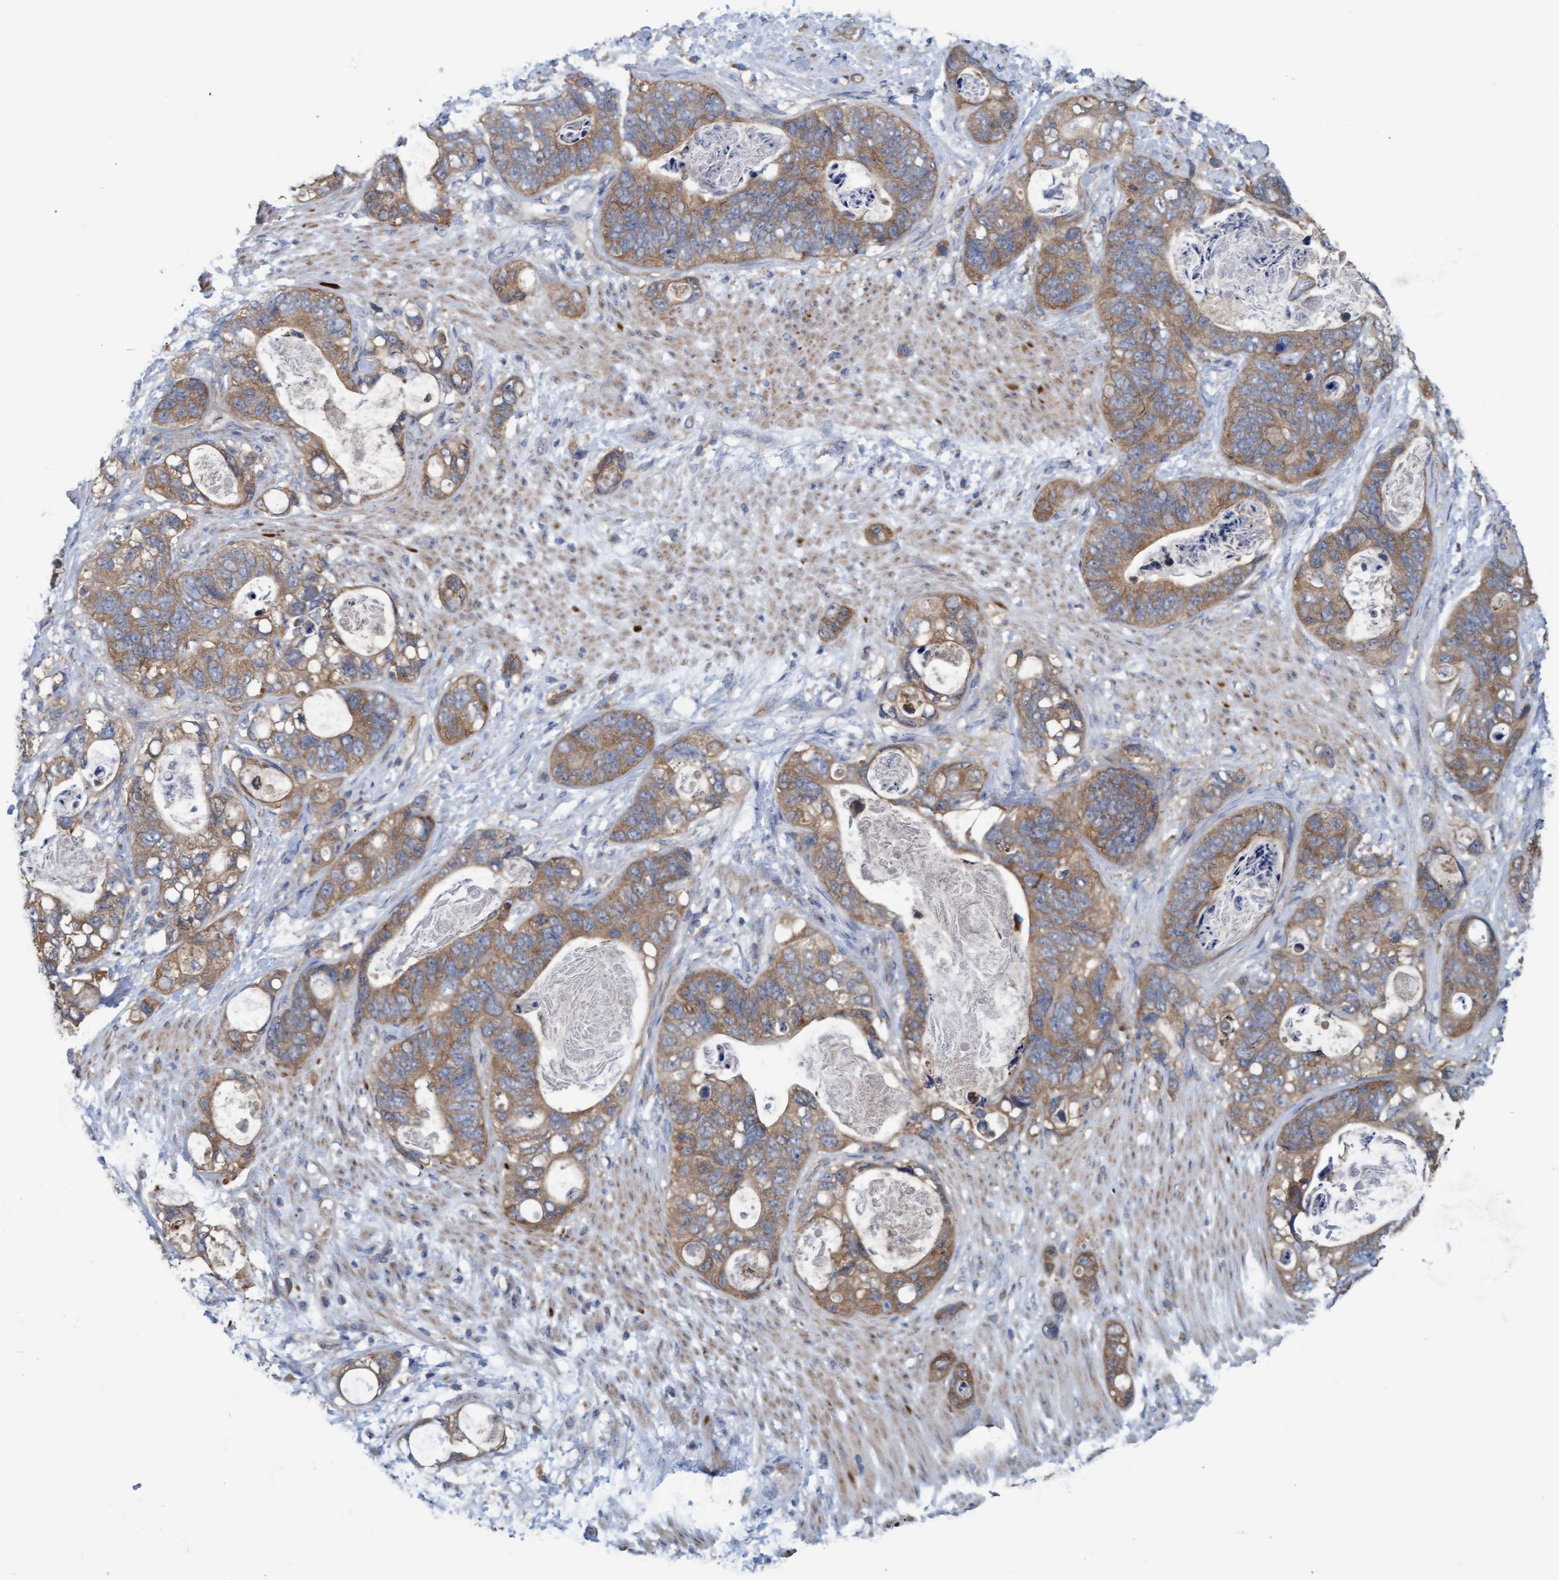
{"staining": {"intensity": "moderate", "quantity": ">75%", "location": "cytoplasmic/membranous"}, "tissue": "stomach cancer", "cell_type": "Tumor cells", "image_type": "cancer", "snomed": [{"axis": "morphology", "description": "Normal tissue, NOS"}, {"axis": "morphology", "description": "Adenocarcinoma, NOS"}, {"axis": "topography", "description": "Stomach"}], "caption": "A brown stain labels moderate cytoplasmic/membranous staining of a protein in stomach cancer tumor cells.", "gene": "LRSAM1", "patient": {"sex": "female", "age": 89}}